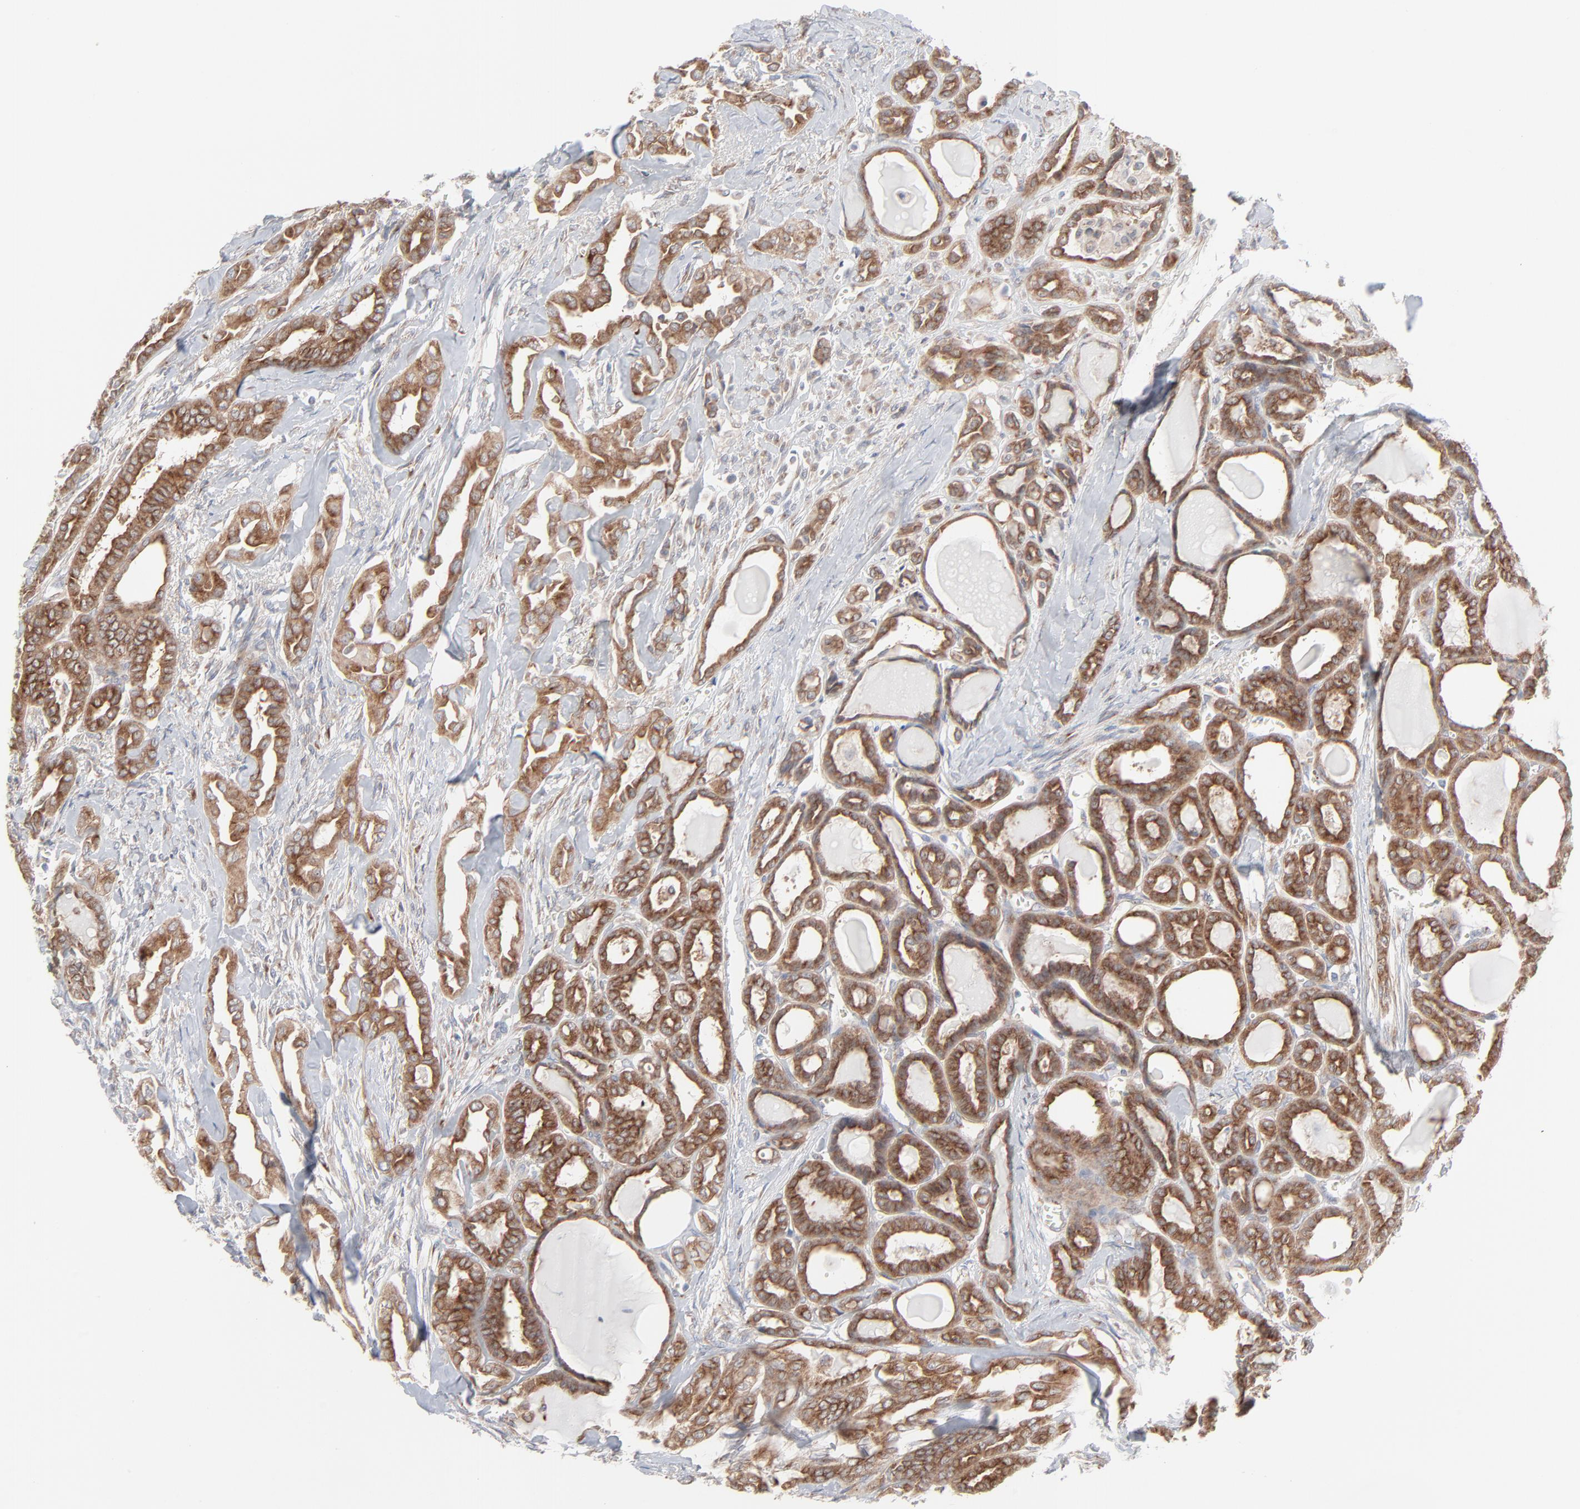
{"staining": {"intensity": "strong", "quantity": ">75%", "location": "cytoplasmic/membranous"}, "tissue": "thyroid cancer", "cell_type": "Tumor cells", "image_type": "cancer", "snomed": [{"axis": "morphology", "description": "Carcinoma, NOS"}, {"axis": "topography", "description": "Thyroid gland"}], "caption": "There is high levels of strong cytoplasmic/membranous expression in tumor cells of thyroid cancer (carcinoma), as demonstrated by immunohistochemical staining (brown color).", "gene": "KDSR", "patient": {"sex": "female", "age": 91}}